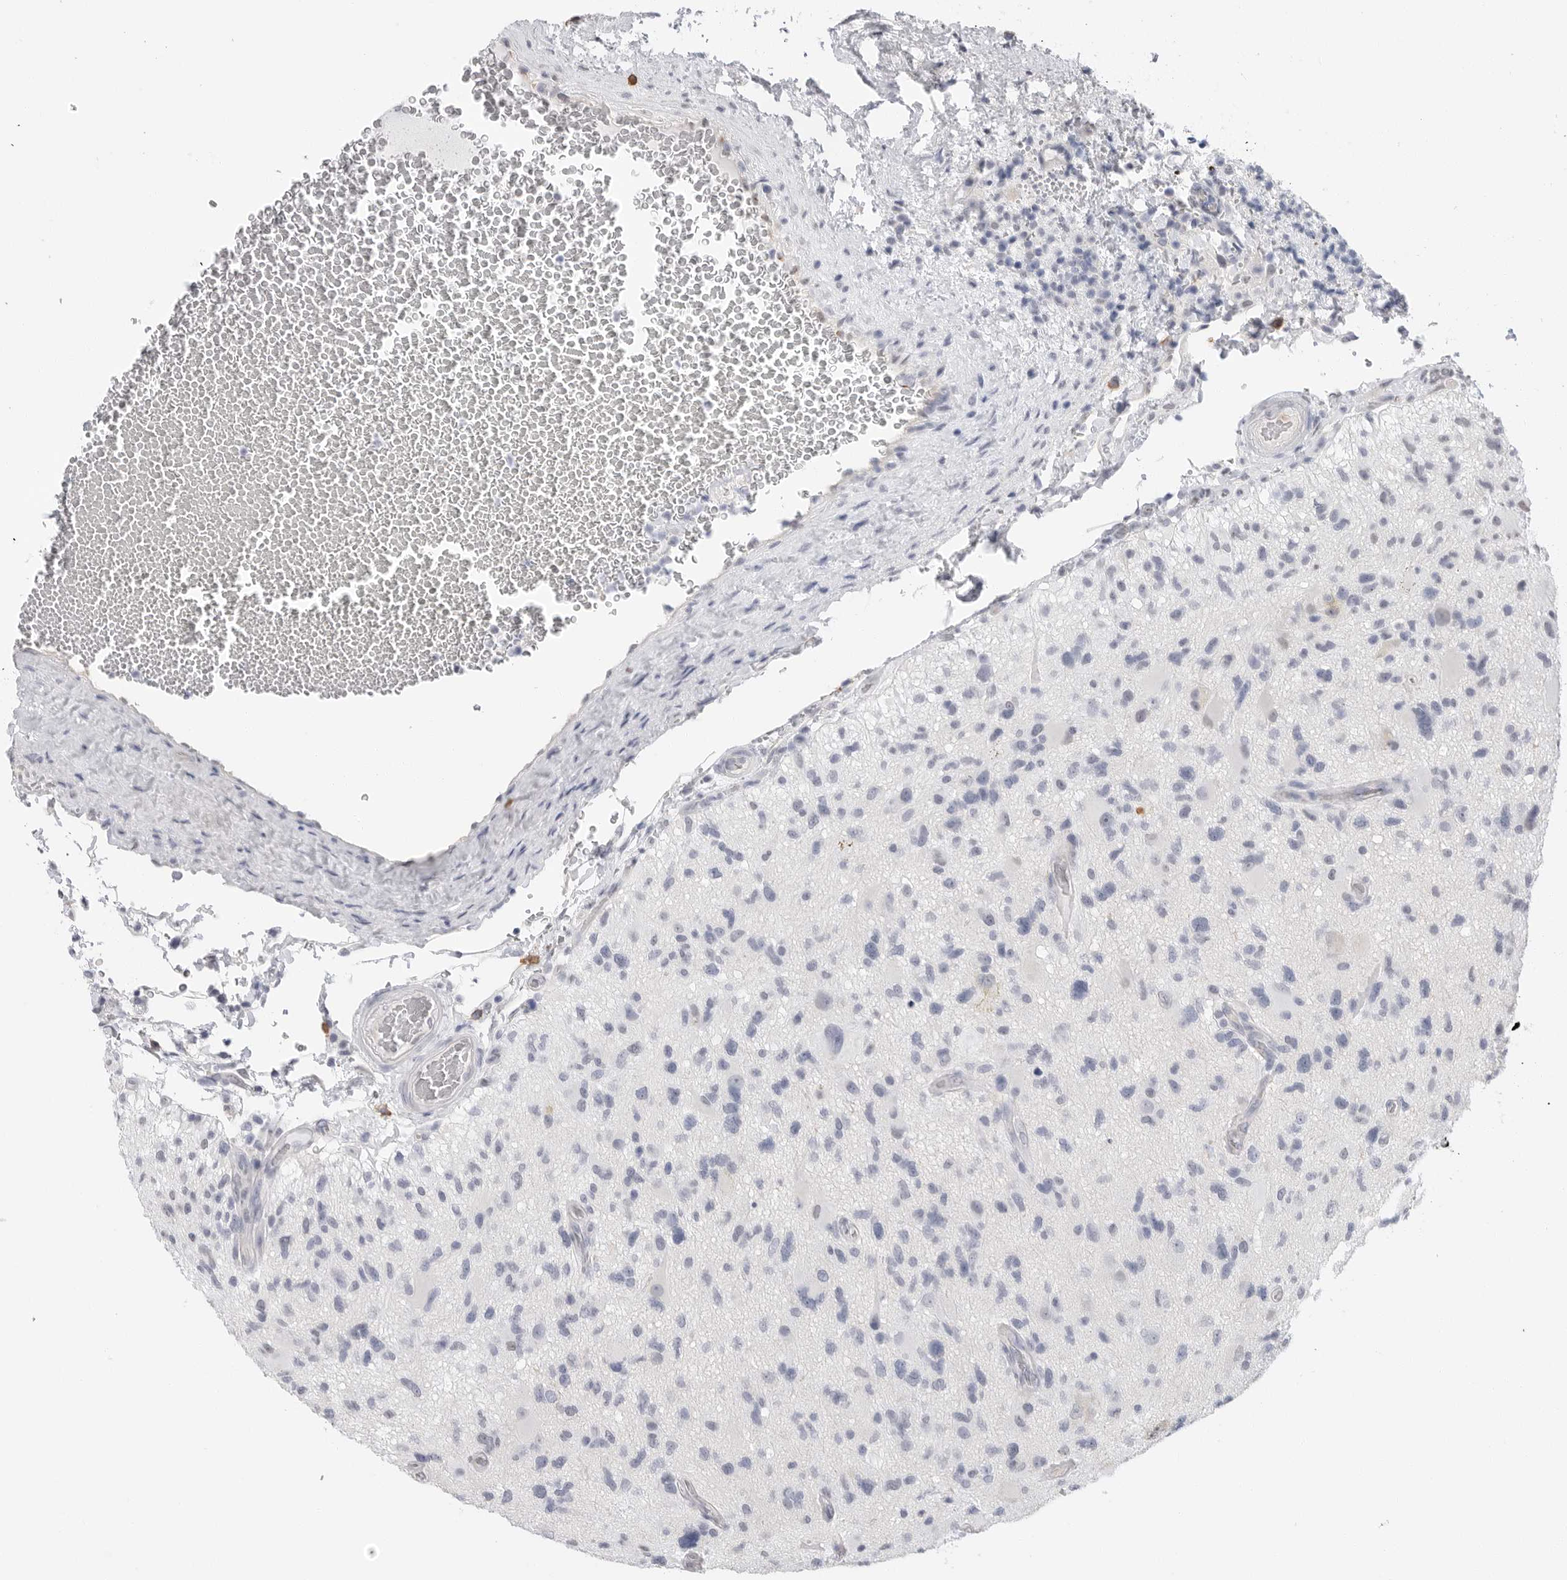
{"staining": {"intensity": "negative", "quantity": "none", "location": "none"}, "tissue": "glioma", "cell_type": "Tumor cells", "image_type": "cancer", "snomed": [{"axis": "morphology", "description": "Glioma, malignant, High grade"}, {"axis": "topography", "description": "Brain"}], "caption": "Tumor cells show no significant staining in malignant glioma (high-grade).", "gene": "ARHGEF10", "patient": {"sex": "male", "age": 33}}